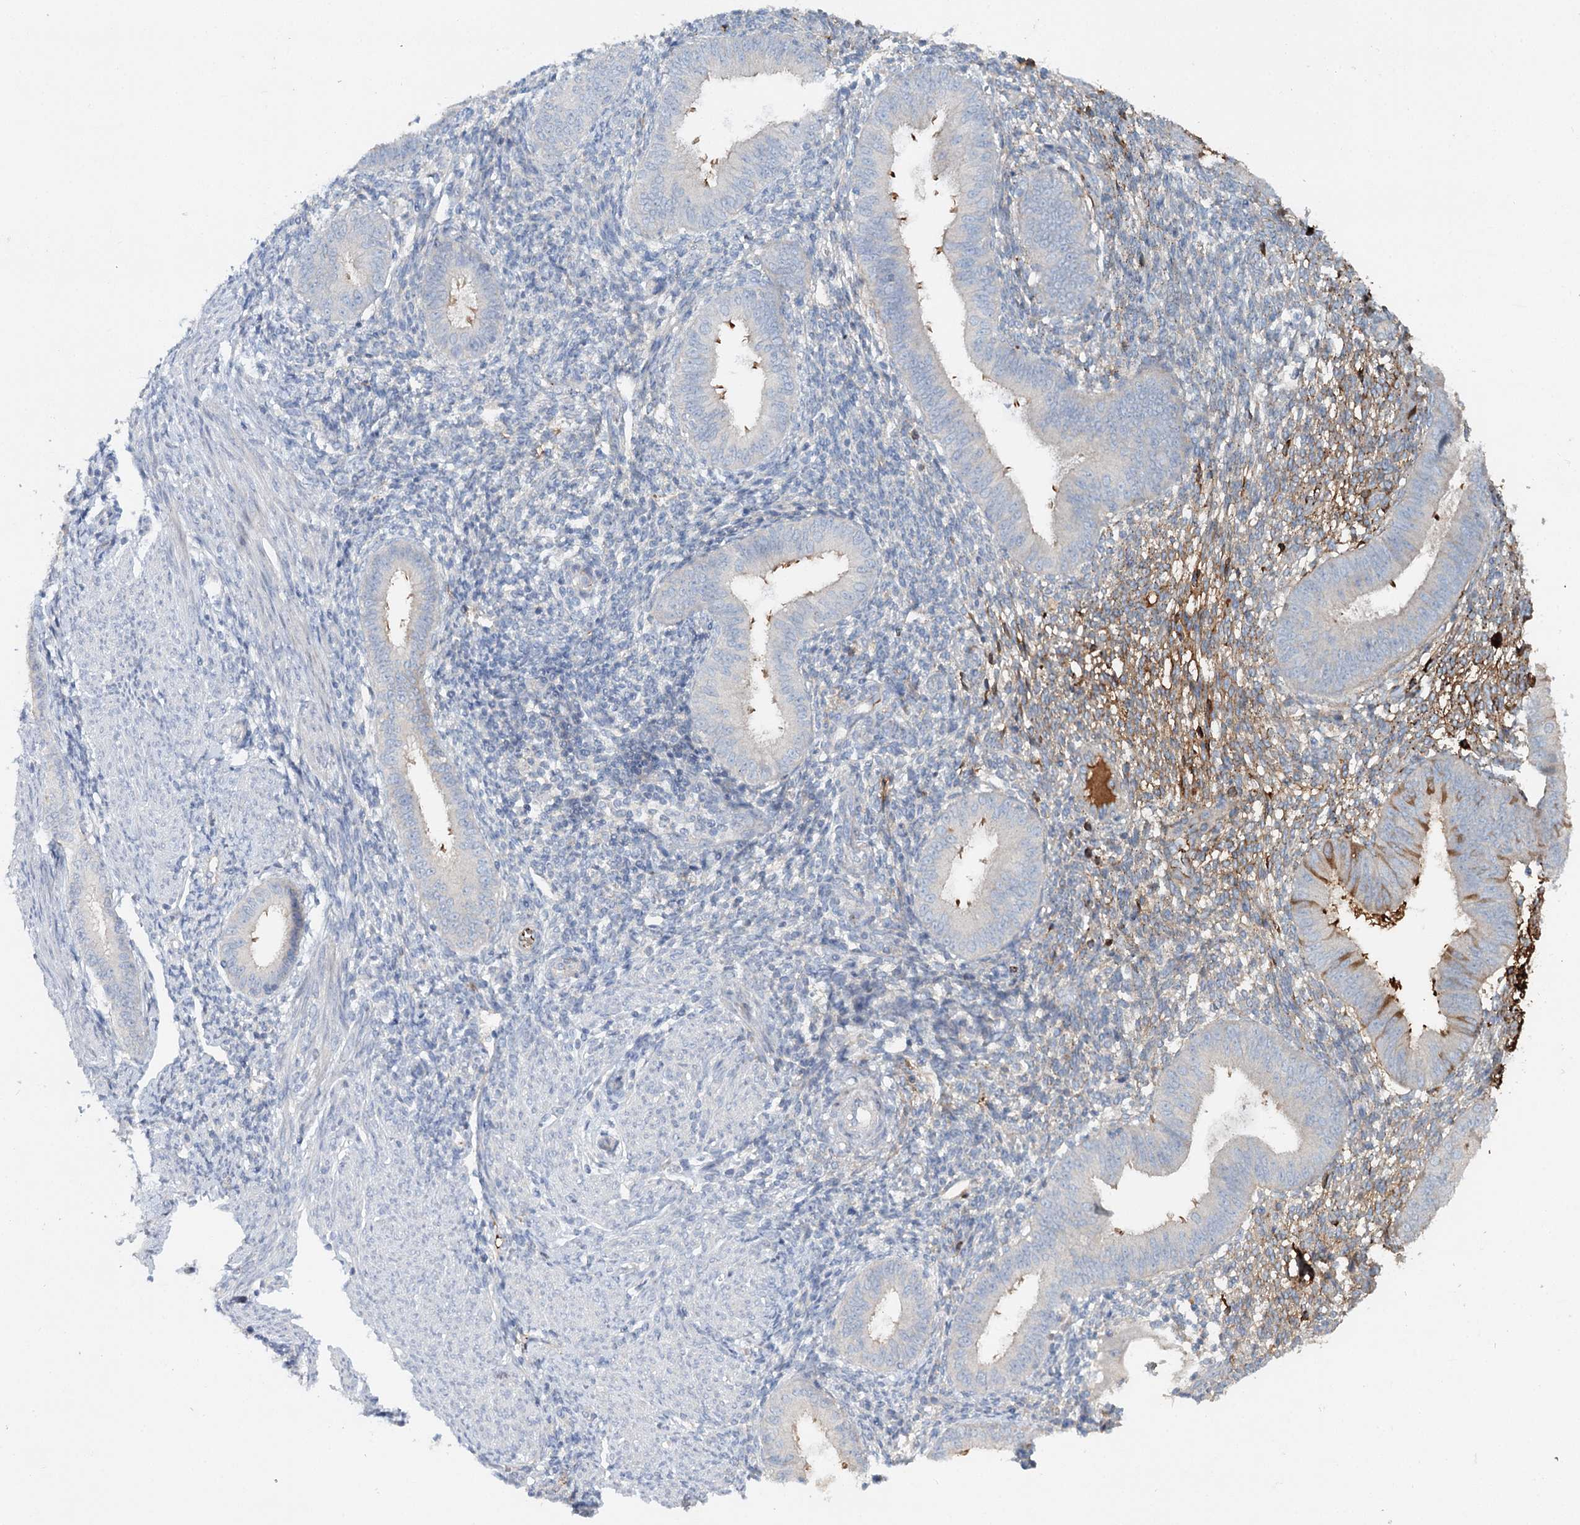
{"staining": {"intensity": "moderate", "quantity": "<25%", "location": "cytoplasmic/membranous"}, "tissue": "endometrium", "cell_type": "Cells in endometrial stroma", "image_type": "normal", "snomed": [{"axis": "morphology", "description": "Normal tissue, NOS"}, {"axis": "topography", "description": "Uterus"}, {"axis": "topography", "description": "Endometrium"}], "caption": "High-power microscopy captured an IHC histopathology image of normal endometrium, revealing moderate cytoplasmic/membranous expression in approximately <25% of cells in endometrial stroma.", "gene": "ALKBH8", "patient": {"sex": "female", "age": 48}}